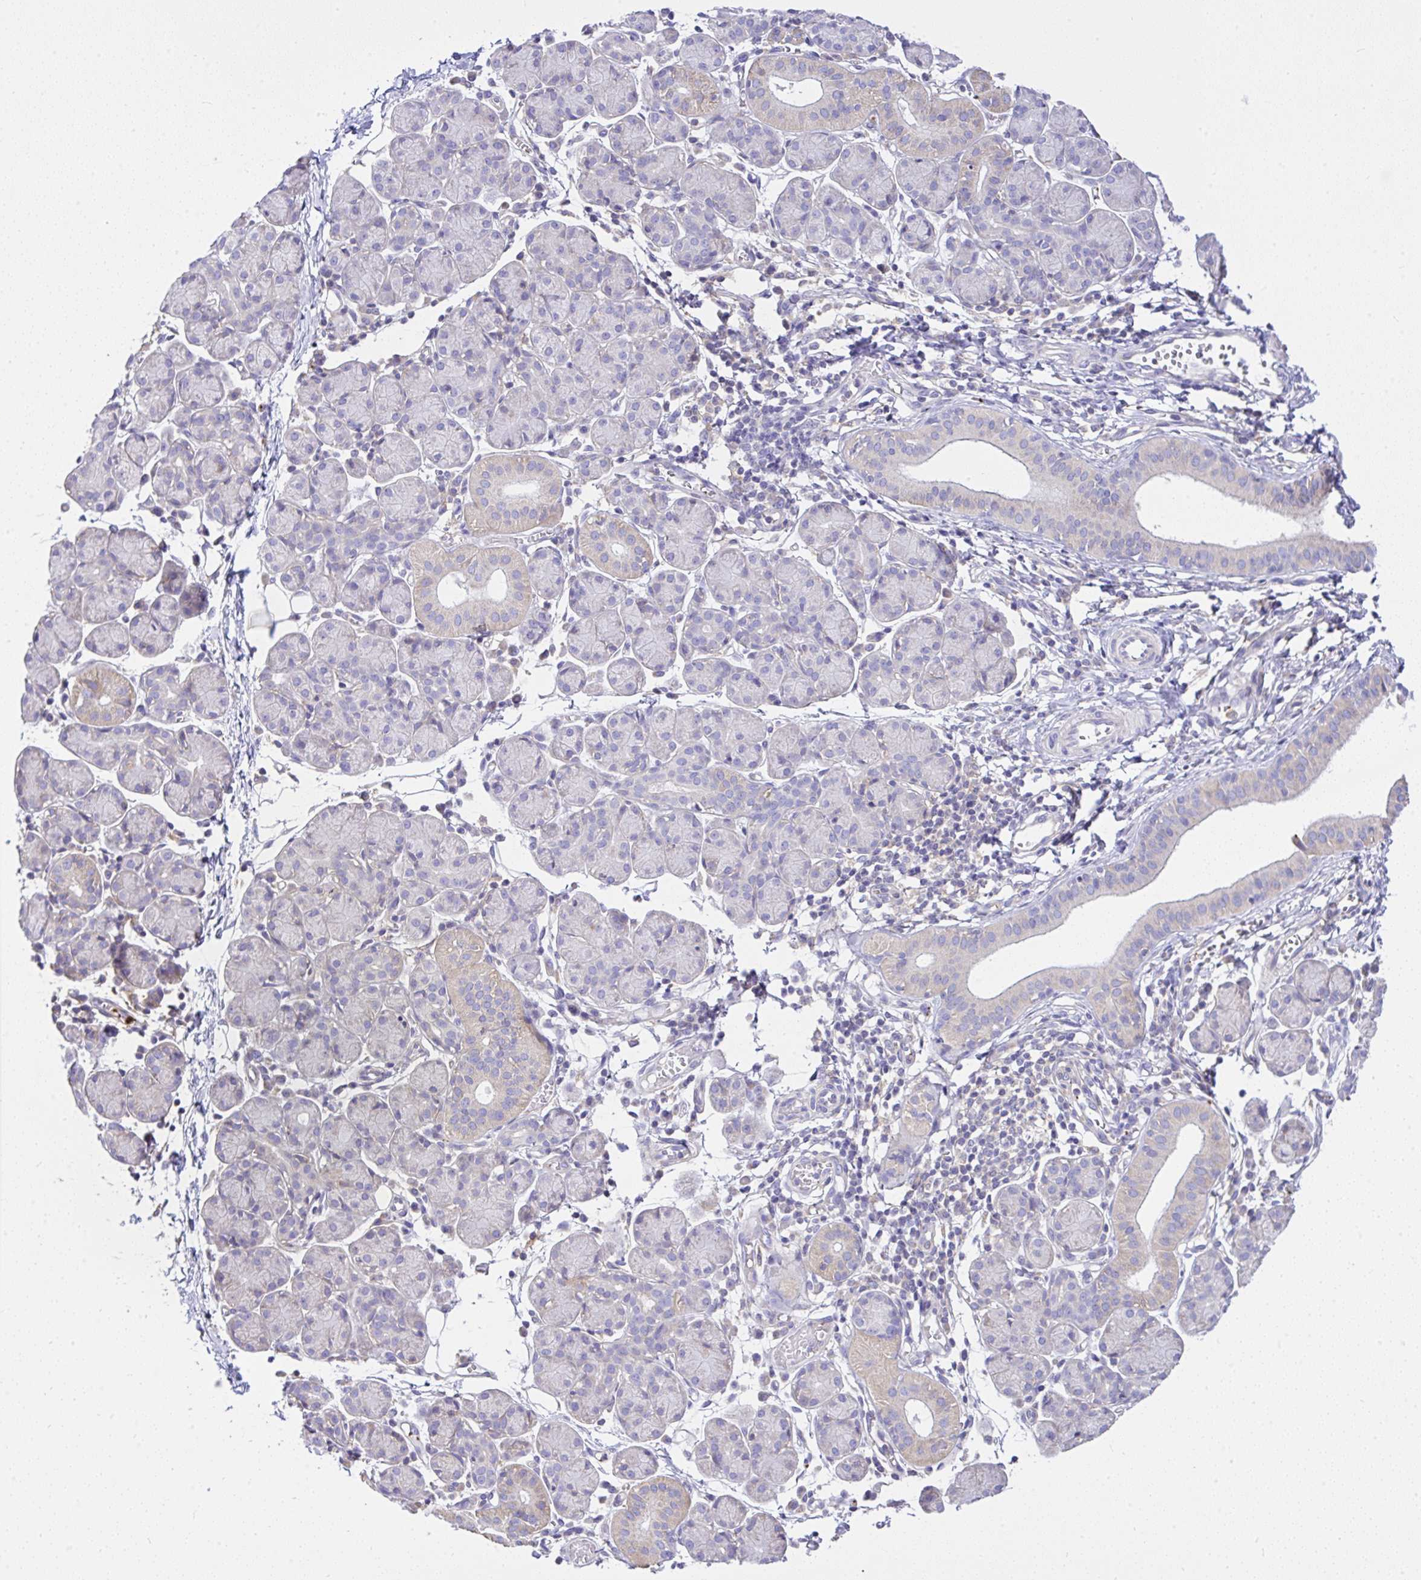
{"staining": {"intensity": "negative", "quantity": "none", "location": "none"}, "tissue": "salivary gland", "cell_type": "Glandular cells", "image_type": "normal", "snomed": [{"axis": "morphology", "description": "Normal tissue, NOS"}, {"axis": "morphology", "description": "Inflammation, NOS"}, {"axis": "topography", "description": "Lymph node"}, {"axis": "topography", "description": "Salivary gland"}], "caption": "Micrograph shows no significant protein positivity in glandular cells of normal salivary gland.", "gene": "CCDC142", "patient": {"sex": "male", "age": 3}}